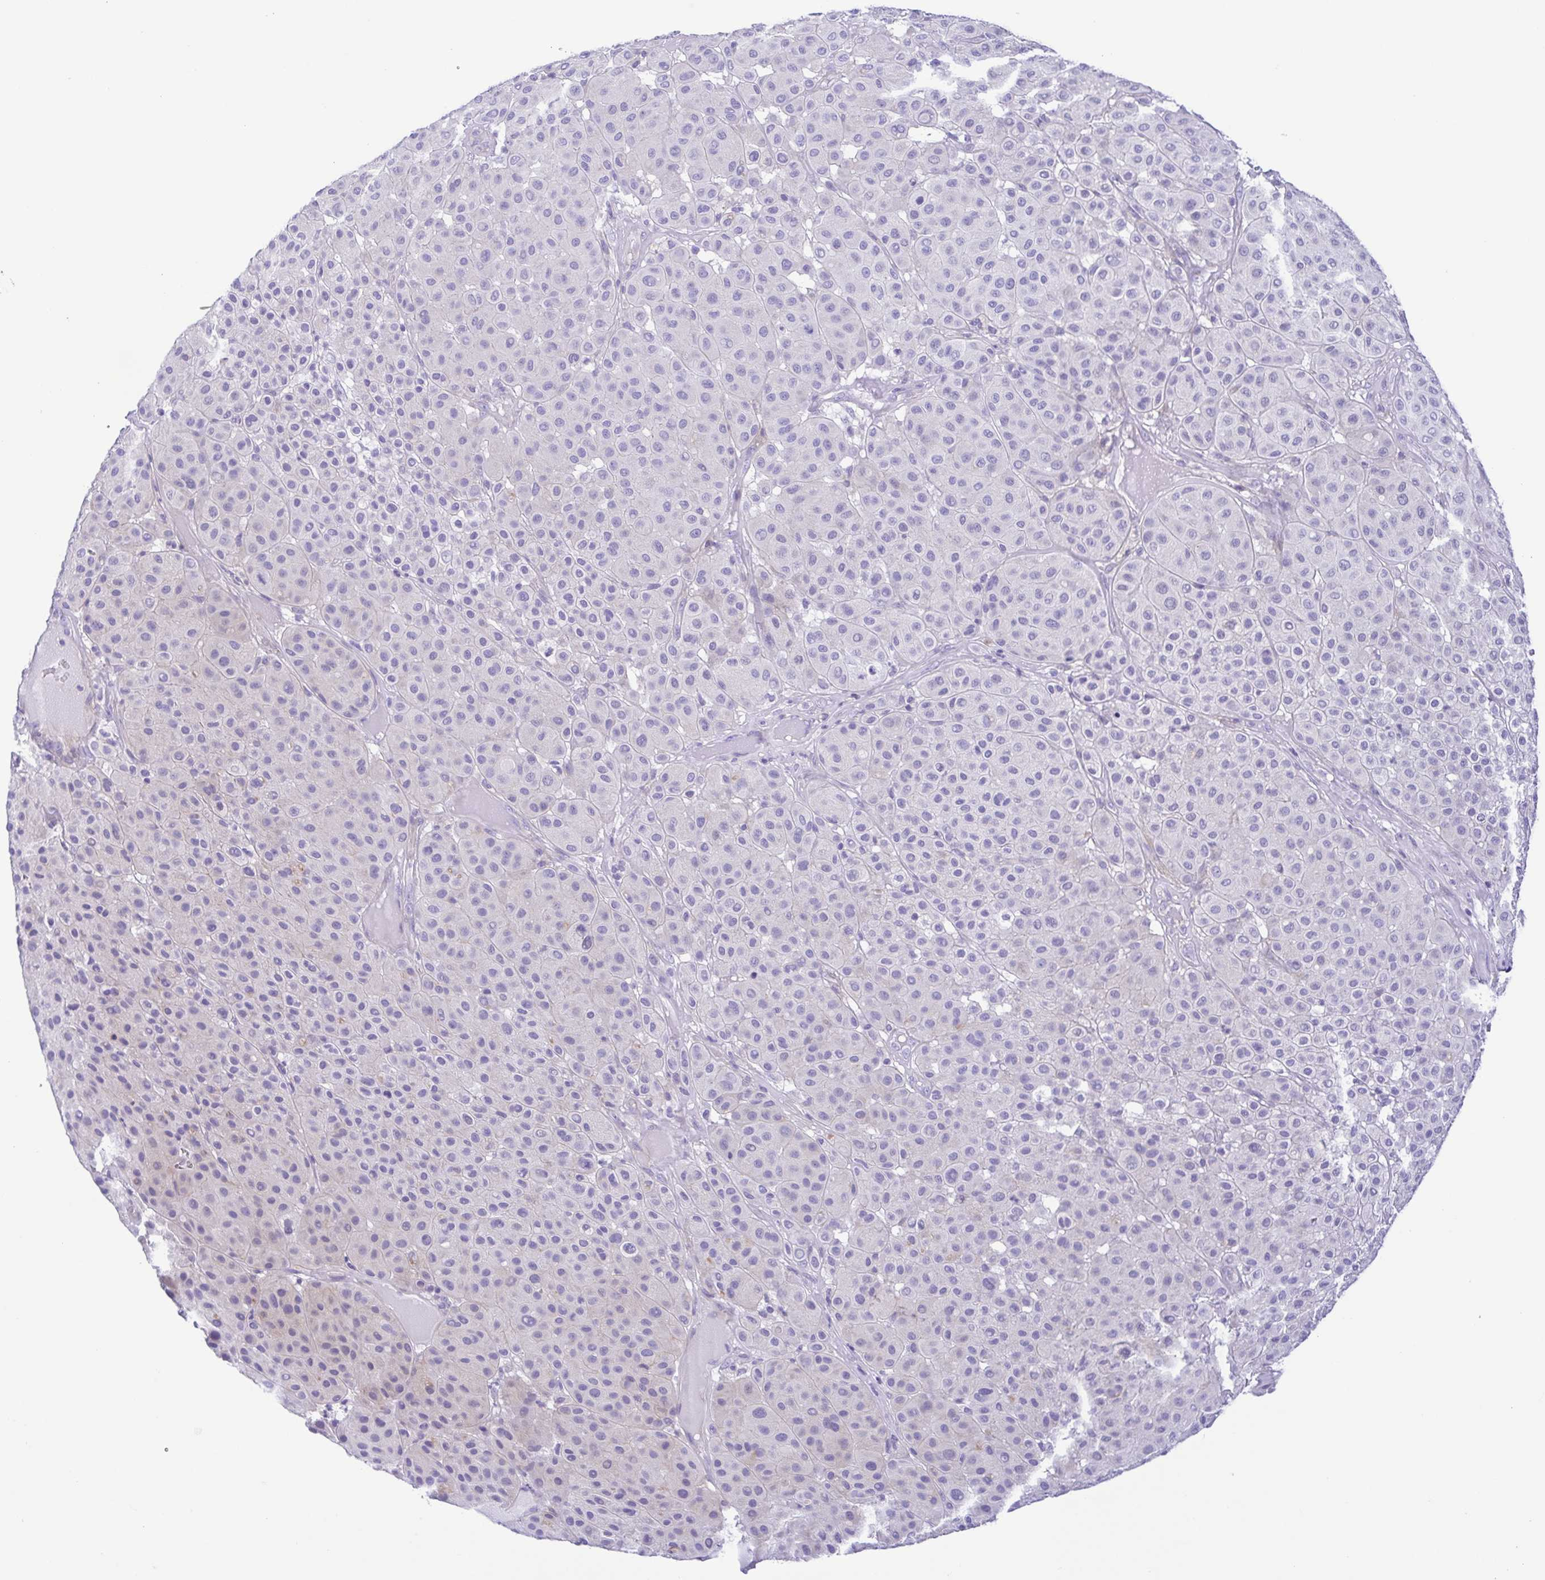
{"staining": {"intensity": "negative", "quantity": "none", "location": "none"}, "tissue": "melanoma", "cell_type": "Tumor cells", "image_type": "cancer", "snomed": [{"axis": "morphology", "description": "Malignant melanoma, Metastatic site"}, {"axis": "topography", "description": "Smooth muscle"}], "caption": "This is an IHC photomicrograph of human malignant melanoma (metastatic site). There is no positivity in tumor cells.", "gene": "GPR182", "patient": {"sex": "male", "age": 41}}